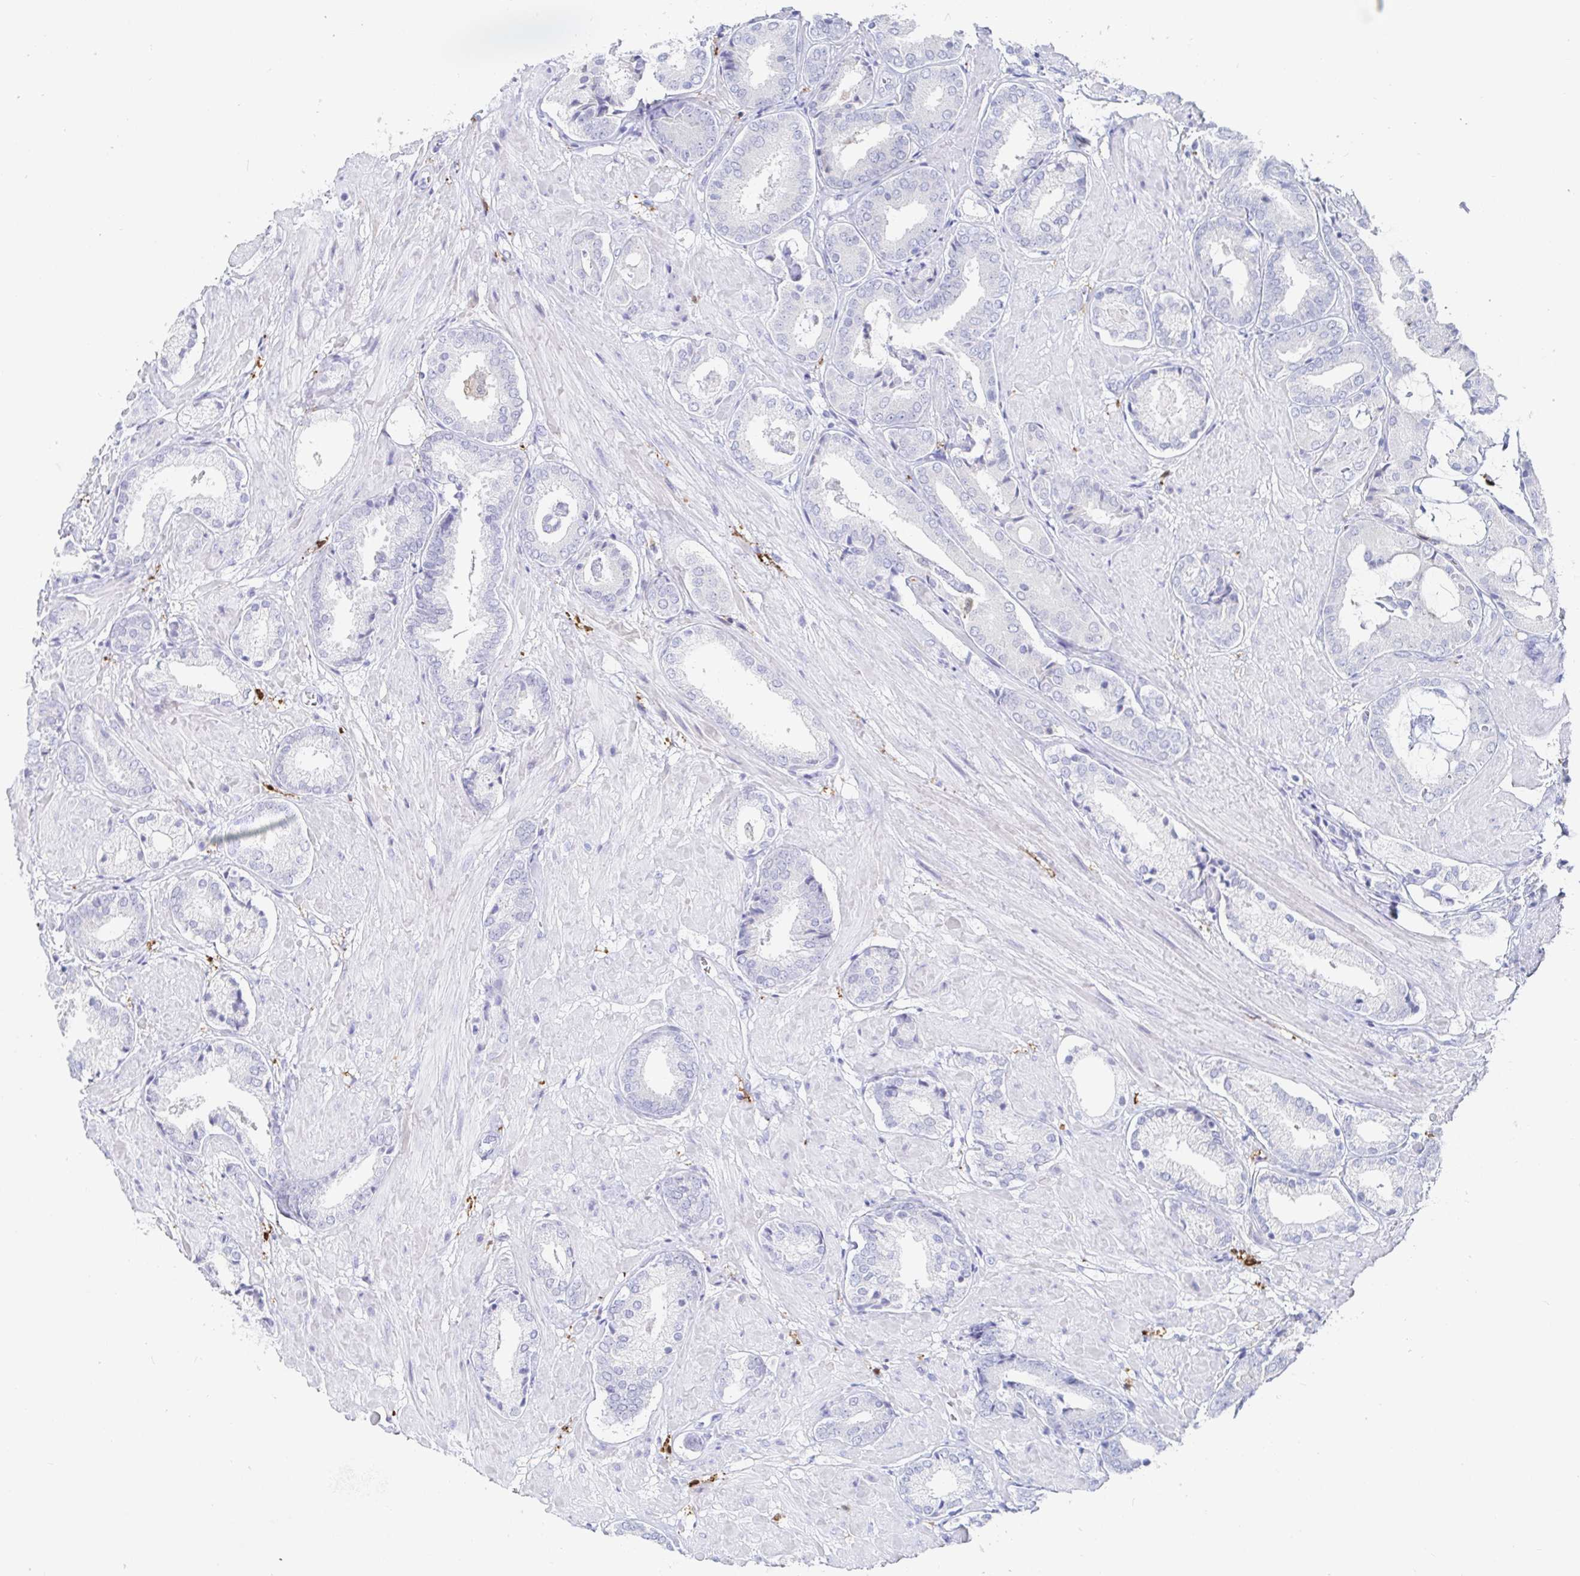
{"staining": {"intensity": "negative", "quantity": "none", "location": "none"}, "tissue": "prostate cancer", "cell_type": "Tumor cells", "image_type": "cancer", "snomed": [{"axis": "morphology", "description": "Adenocarcinoma, High grade"}, {"axis": "topography", "description": "Prostate"}], "caption": "Adenocarcinoma (high-grade) (prostate) was stained to show a protein in brown. There is no significant positivity in tumor cells.", "gene": "OR2A4", "patient": {"sex": "male", "age": 56}}